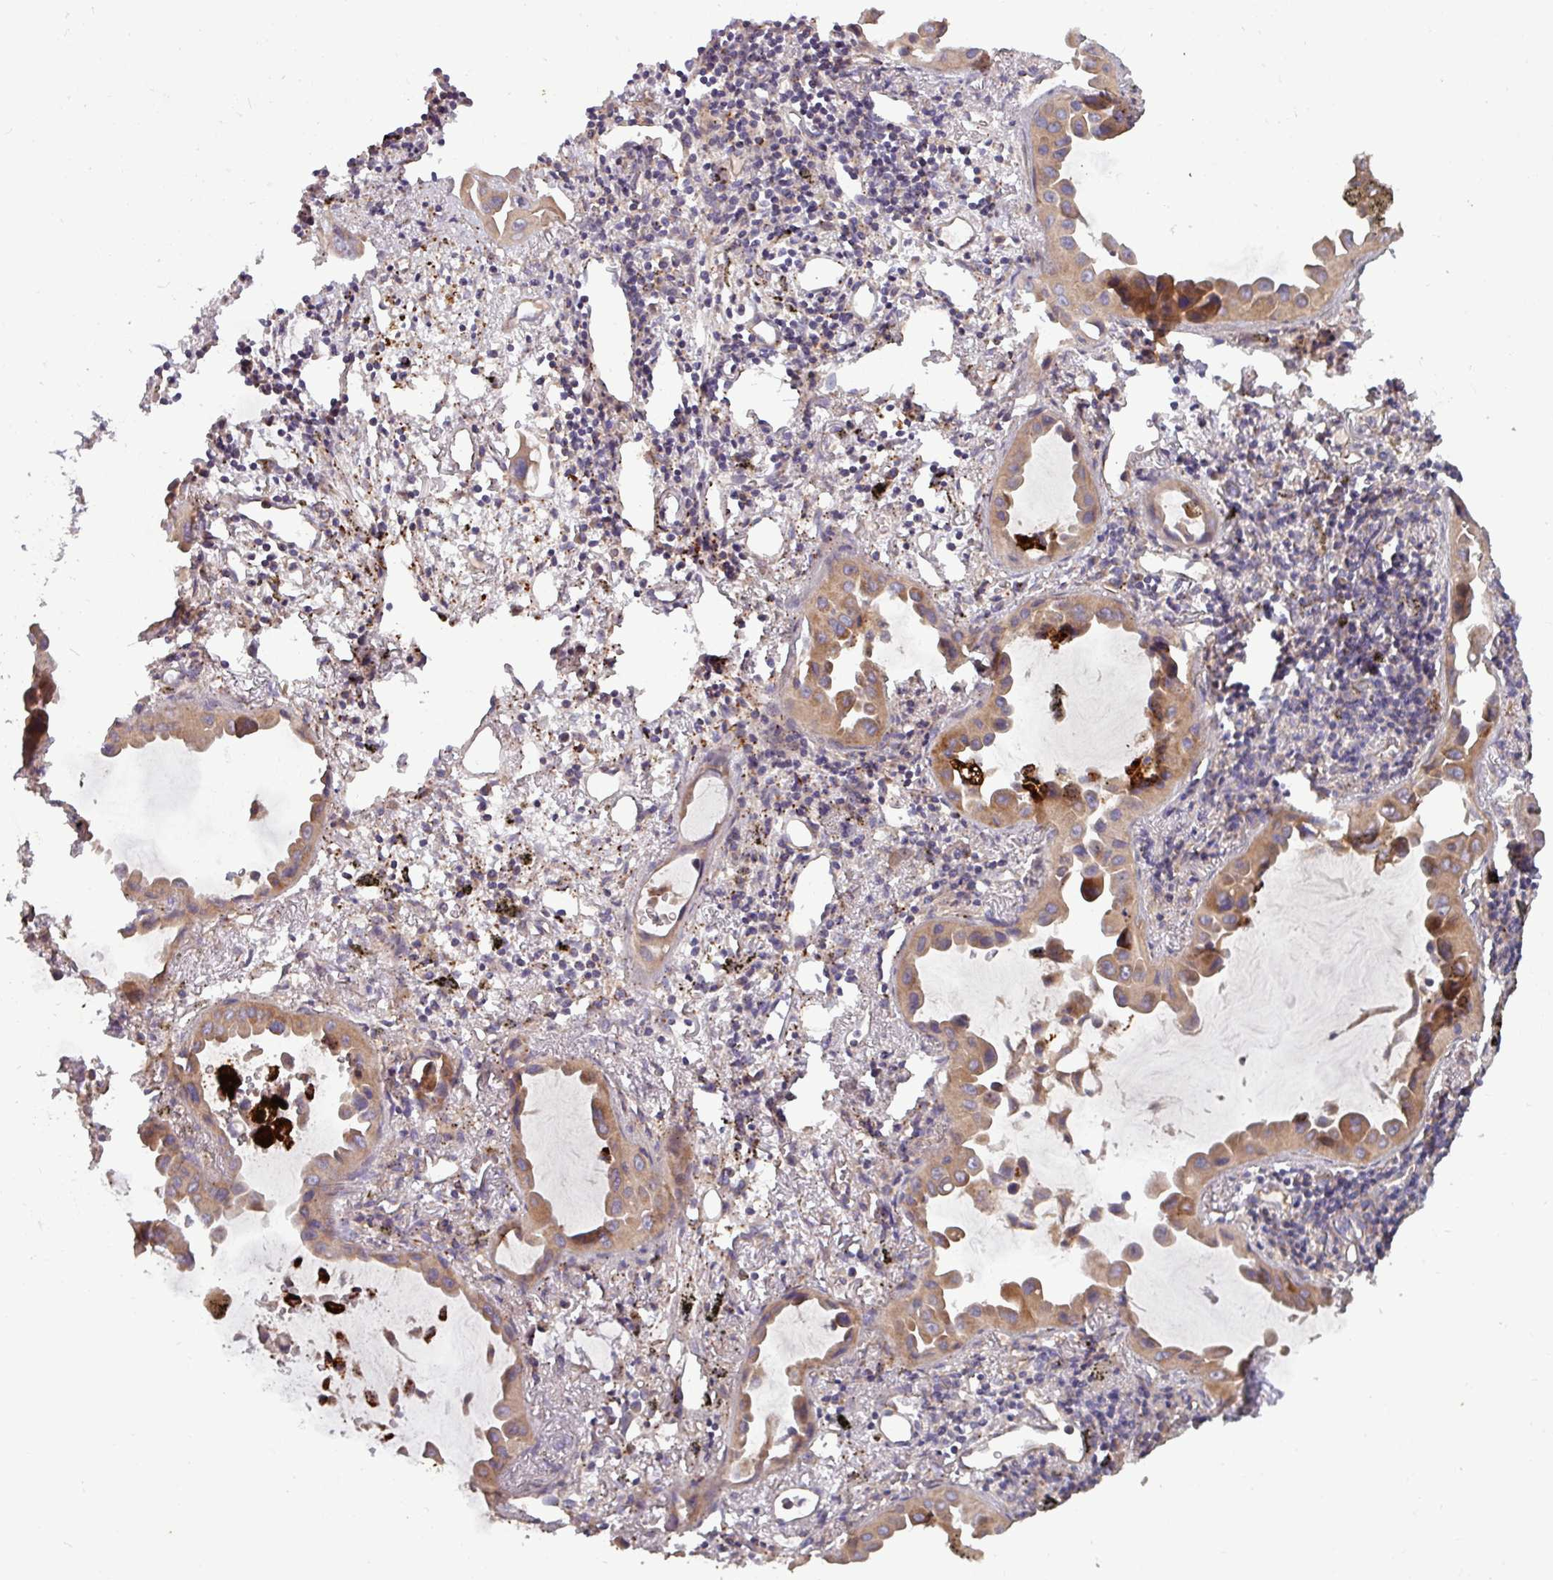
{"staining": {"intensity": "moderate", "quantity": ">75%", "location": "cytoplasmic/membranous"}, "tissue": "lung cancer", "cell_type": "Tumor cells", "image_type": "cancer", "snomed": [{"axis": "morphology", "description": "Adenocarcinoma, NOS"}, {"axis": "topography", "description": "Lung"}], "caption": "Lung adenocarcinoma tissue demonstrates moderate cytoplasmic/membranous expression in approximately >75% of tumor cells, visualized by immunohistochemistry. (Brightfield microscopy of DAB IHC at high magnification).", "gene": "PLIN2", "patient": {"sex": "male", "age": 68}}